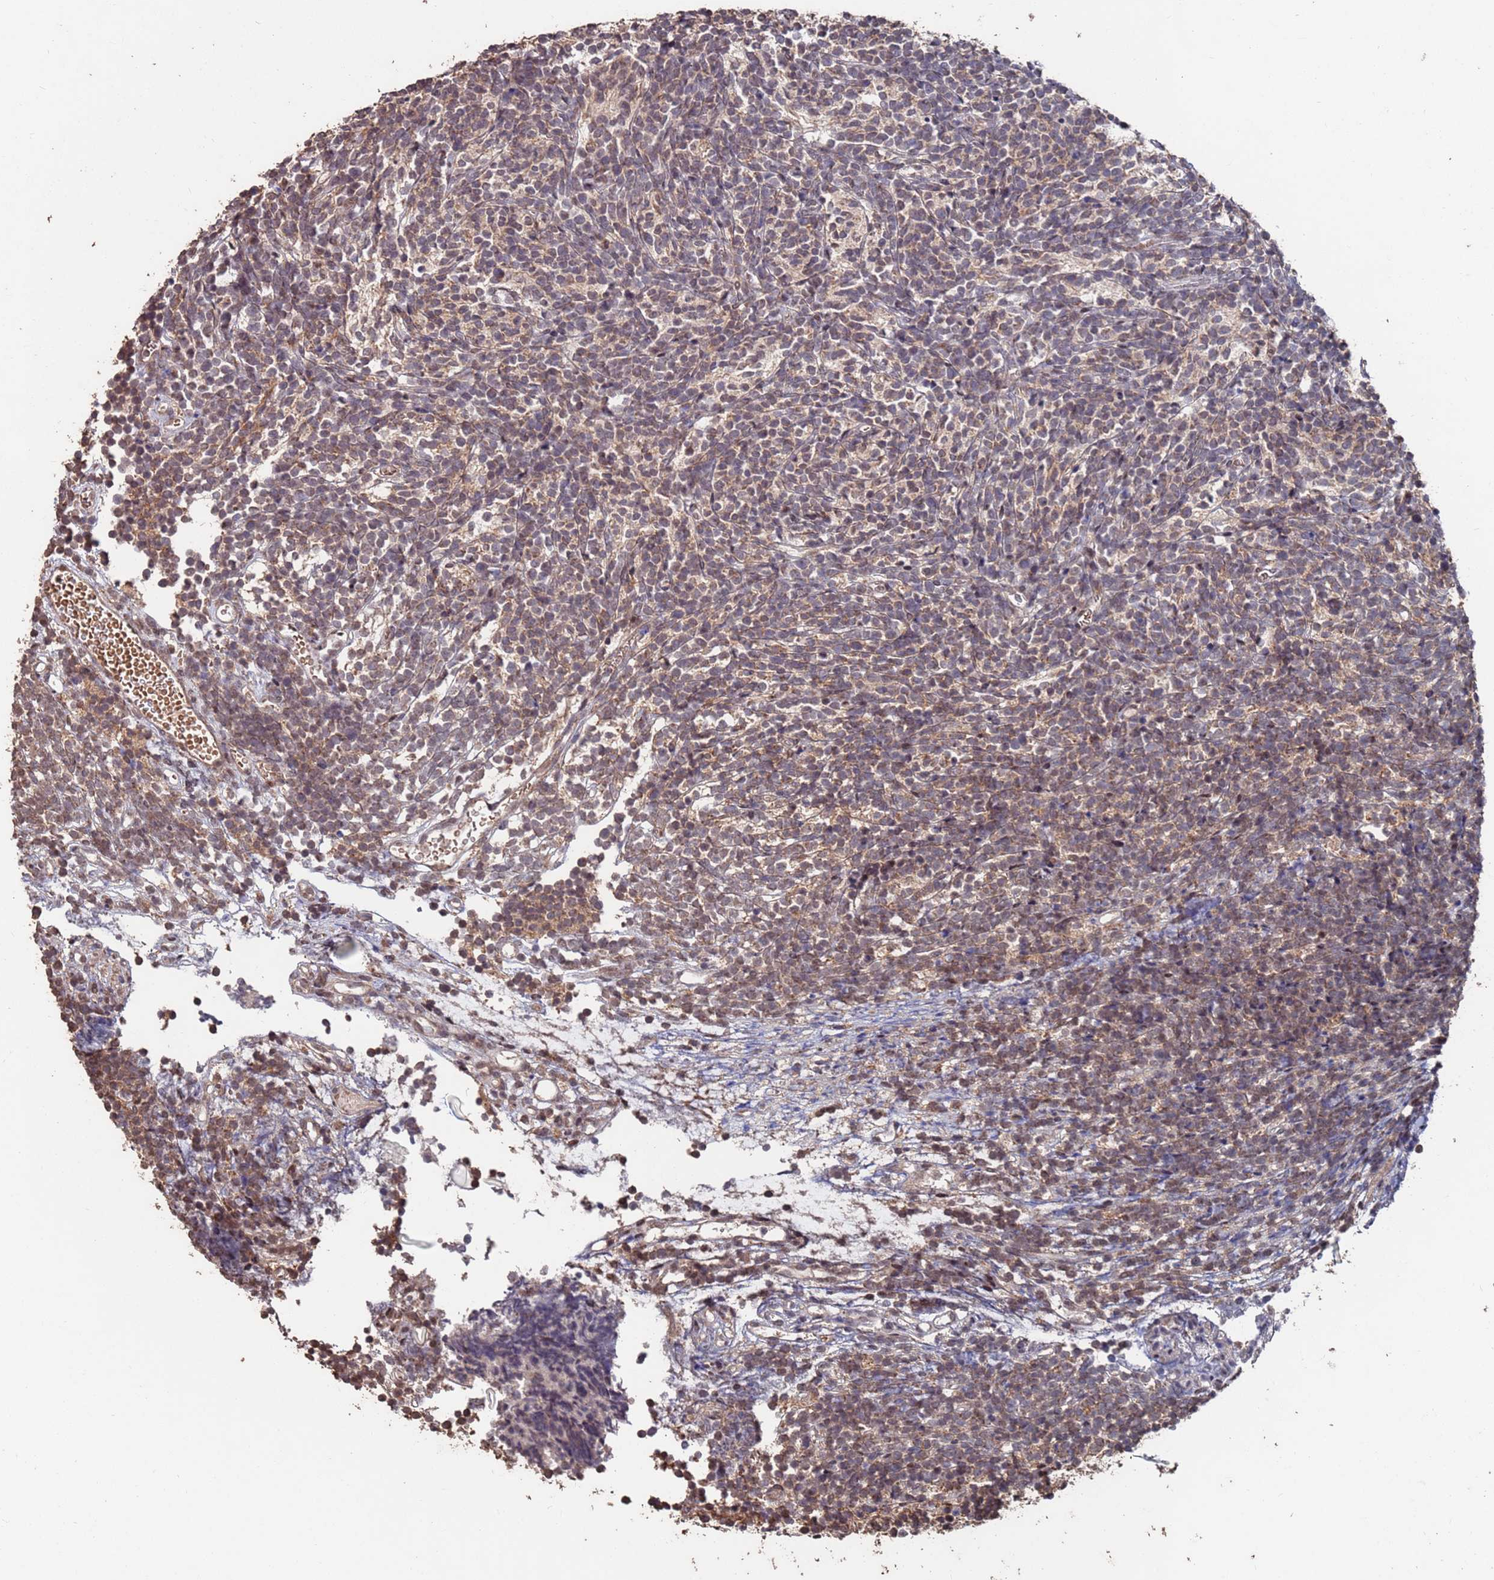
{"staining": {"intensity": "weak", "quantity": "<25%", "location": "cytoplasmic/membranous"}, "tissue": "glioma", "cell_type": "Tumor cells", "image_type": "cancer", "snomed": [{"axis": "morphology", "description": "Glioma, malignant, Low grade"}, {"axis": "topography", "description": "Brain"}], "caption": "Immunohistochemical staining of low-grade glioma (malignant) reveals no significant staining in tumor cells.", "gene": "PRR7", "patient": {"sex": "female", "age": 1}}